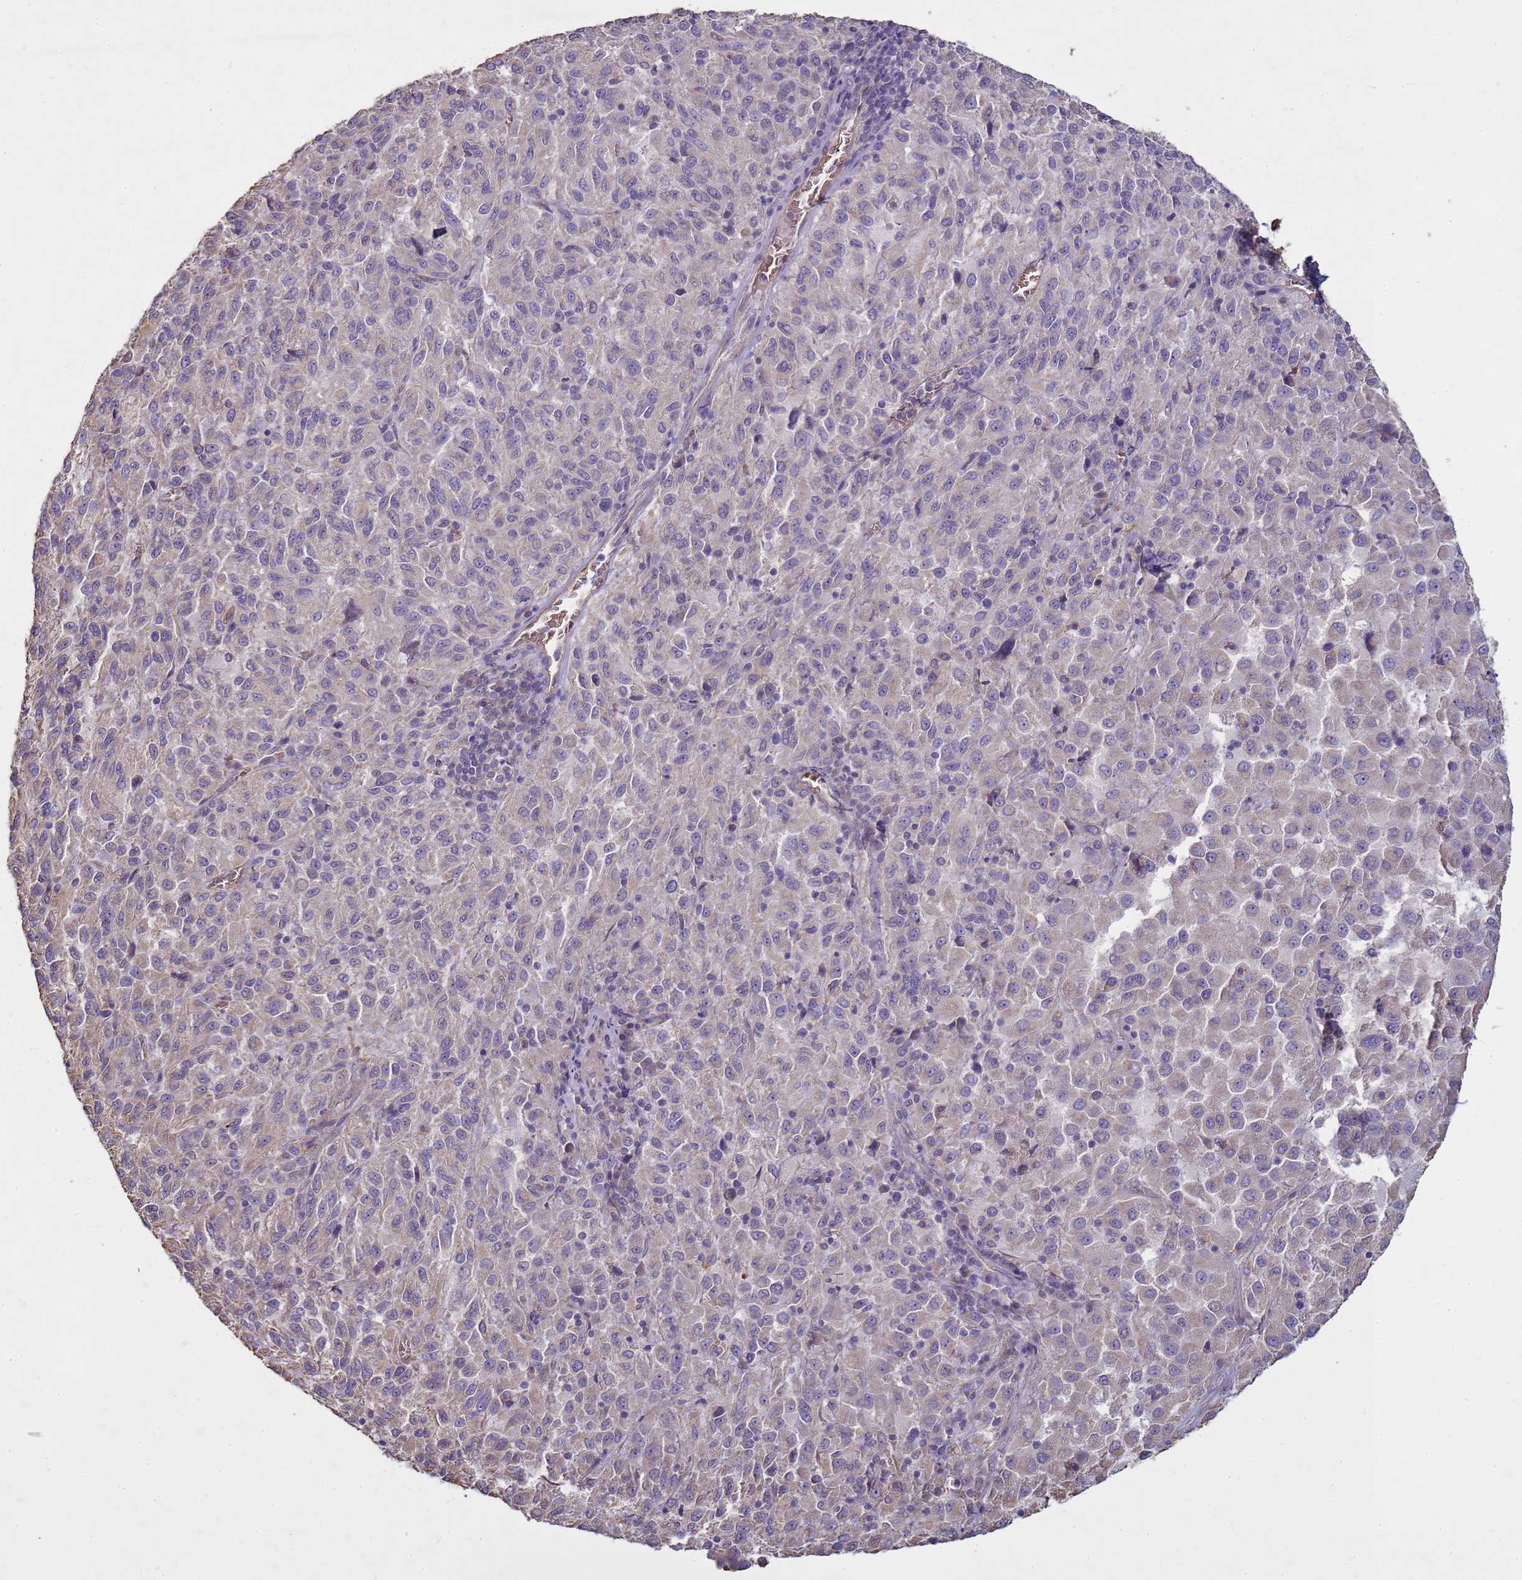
{"staining": {"intensity": "negative", "quantity": "none", "location": "none"}, "tissue": "melanoma", "cell_type": "Tumor cells", "image_type": "cancer", "snomed": [{"axis": "morphology", "description": "Malignant melanoma, Metastatic site"}, {"axis": "topography", "description": "Lung"}], "caption": "An image of malignant melanoma (metastatic site) stained for a protein shows no brown staining in tumor cells.", "gene": "SGIP1", "patient": {"sex": "male", "age": 64}}